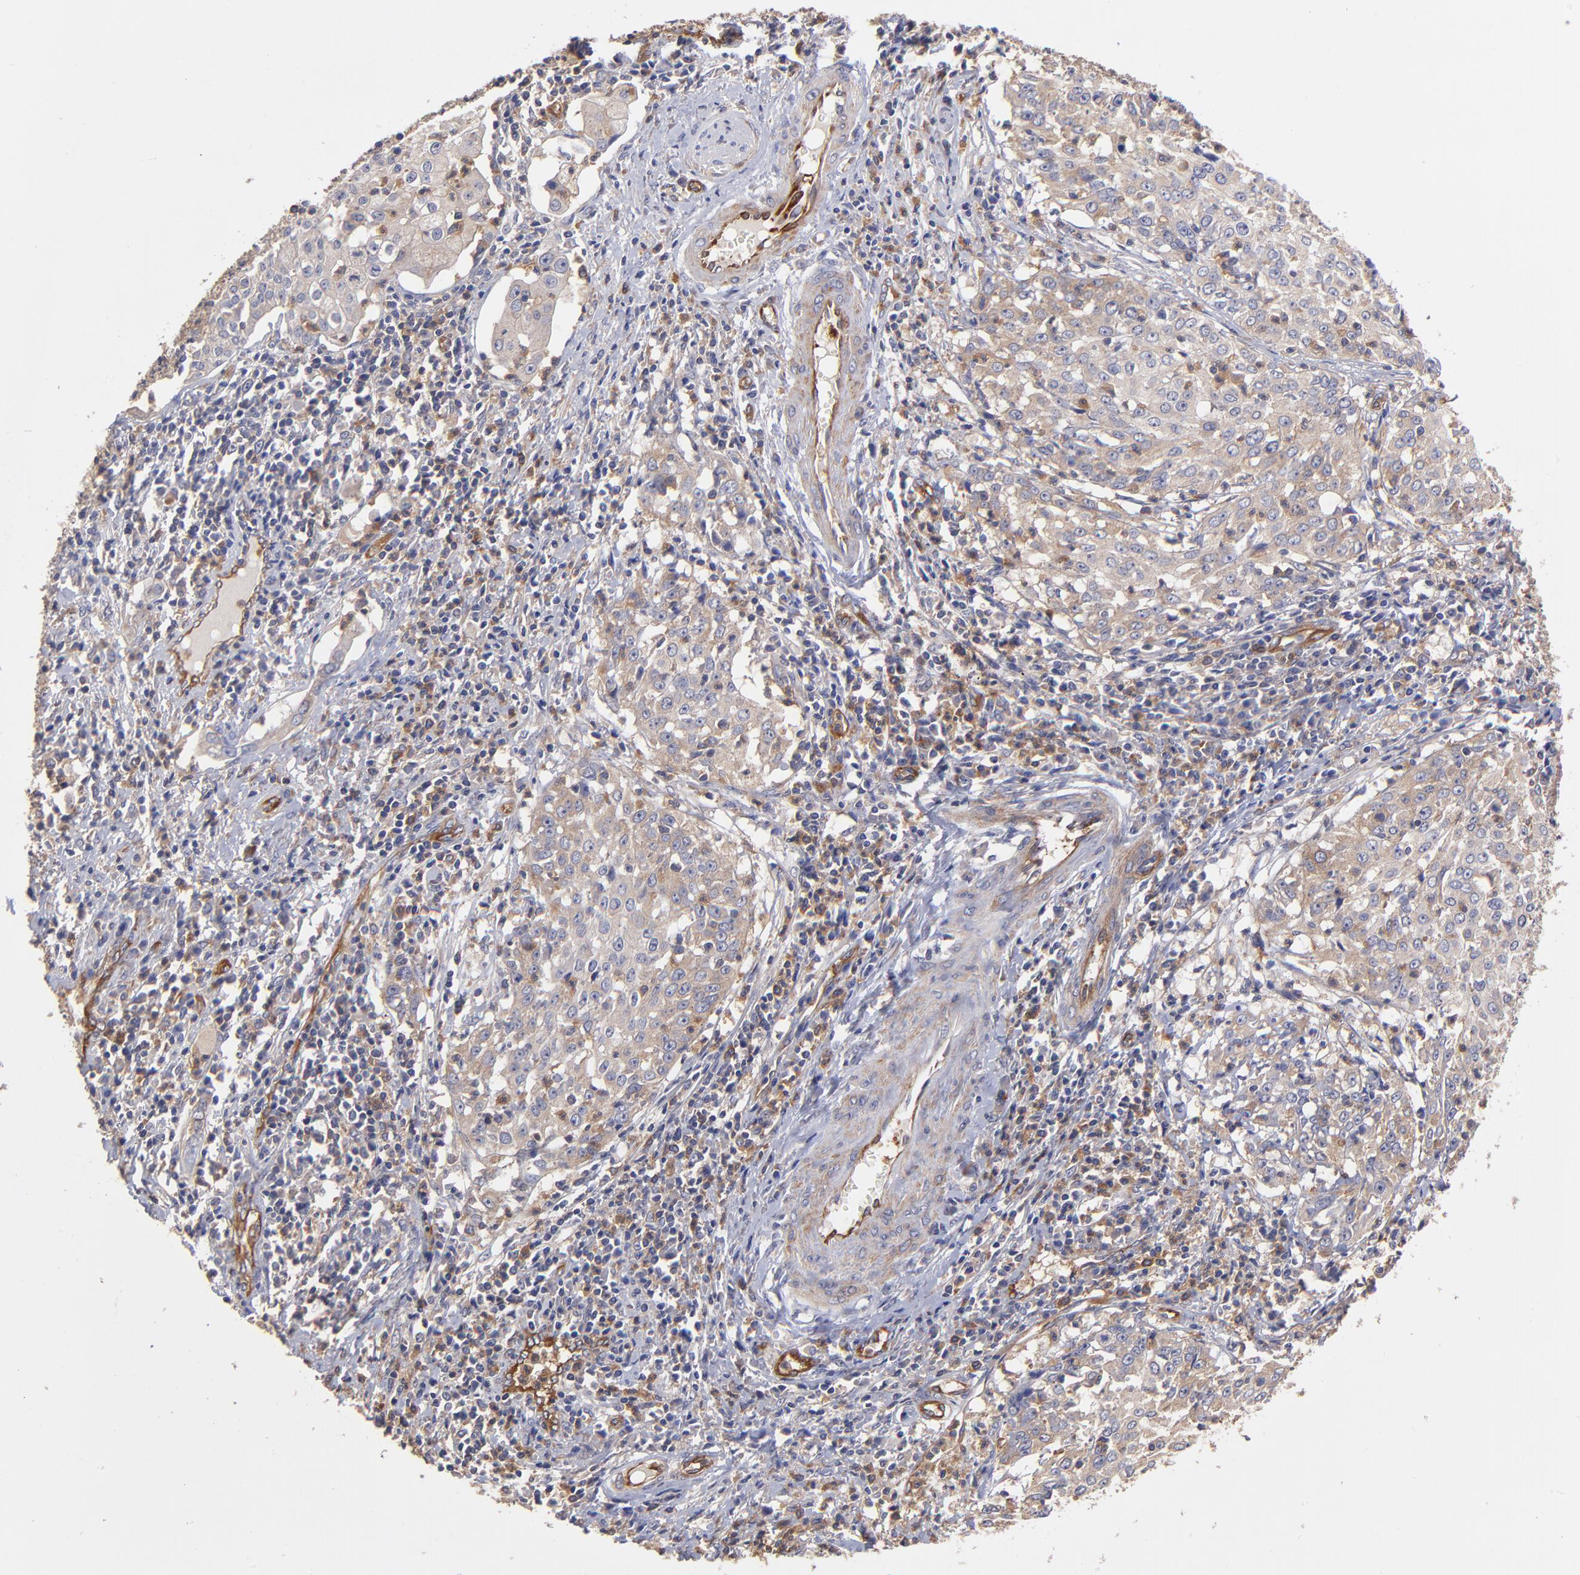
{"staining": {"intensity": "weak", "quantity": "25%-75%", "location": "cytoplasmic/membranous"}, "tissue": "cervical cancer", "cell_type": "Tumor cells", "image_type": "cancer", "snomed": [{"axis": "morphology", "description": "Squamous cell carcinoma, NOS"}, {"axis": "topography", "description": "Cervix"}], "caption": "A low amount of weak cytoplasmic/membranous staining is appreciated in about 25%-75% of tumor cells in cervical cancer tissue. The staining is performed using DAB brown chromogen to label protein expression. The nuclei are counter-stained blue using hematoxylin.", "gene": "ASB7", "patient": {"sex": "female", "age": 39}}